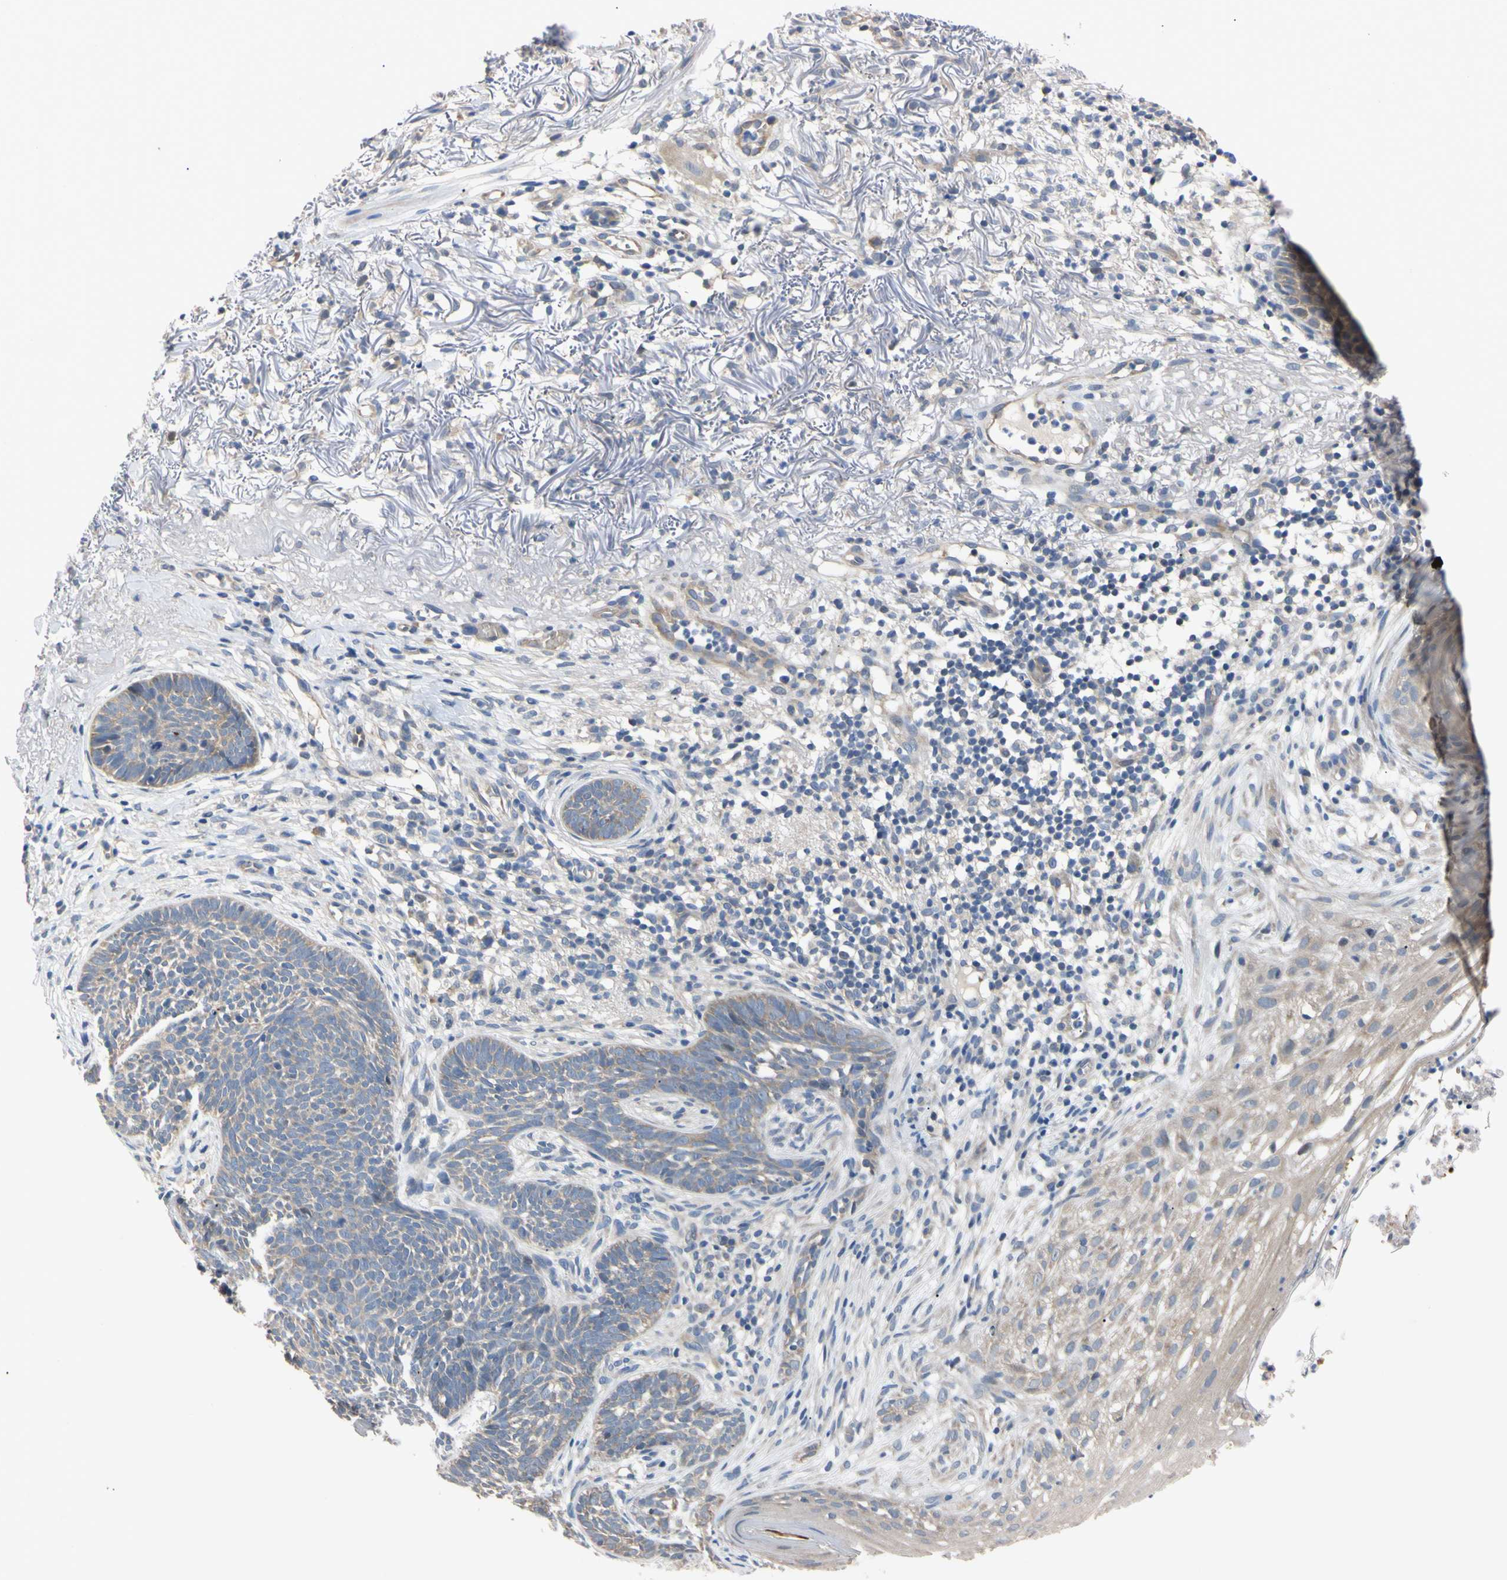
{"staining": {"intensity": "weak", "quantity": ">75%", "location": "cytoplasmic/membranous"}, "tissue": "skin cancer", "cell_type": "Tumor cells", "image_type": "cancer", "snomed": [{"axis": "morphology", "description": "Basal cell carcinoma"}, {"axis": "topography", "description": "Skin"}], "caption": "Tumor cells show low levels of weak cytoplasmic/membranous positivity in about >75% of cells in basal cell carcinoma (skin).", "gene": "RARS1", "patient": {"sex": "female", "age": 70}}